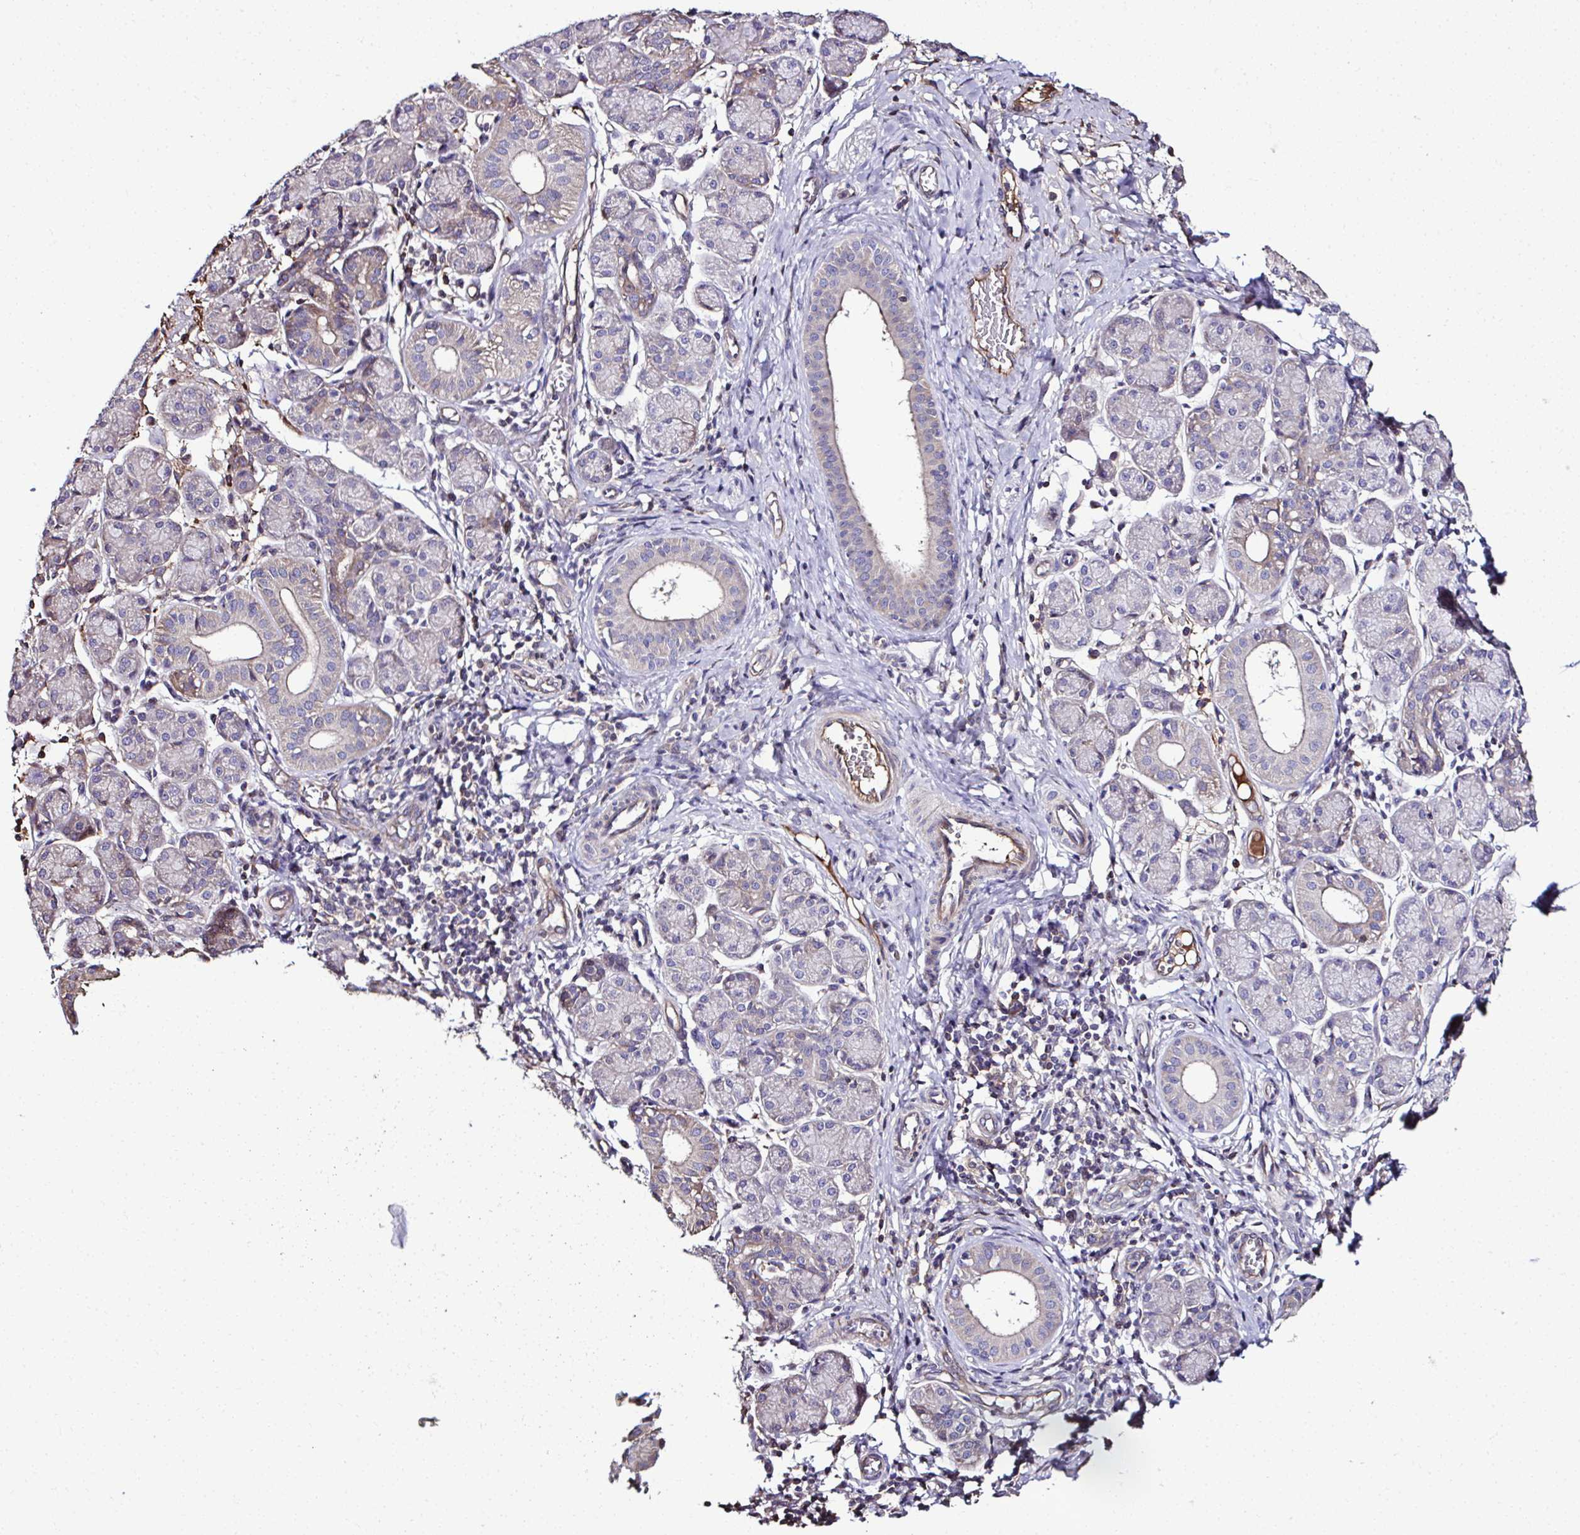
{"staining": {"intensity": "weak", "quantity": "<25%", "location": "cytoplasmic/membranous"}, "tissue": "salivary gland", "cell_type": "Glandular cells", "image_type": "normal", "snomed": [{"axis": "morphology", "description": "Normal tissue, NOS"}, {"axis": "morphology", "description": "Inflammation, NOS"}, {"axis": "topography", "description": "Lymph node"}, {"axis": "topography", "description": "Salivary gland"}], "caption": "Glandular cells show no significant protein positivity in unremarkable salivary gland. The staining is performed using DAB brown chromogen with nuclei counter-stained in using hematoxylin.", "gene": "CCDC85C", "patient": {"sex": "male", "age": 3}}